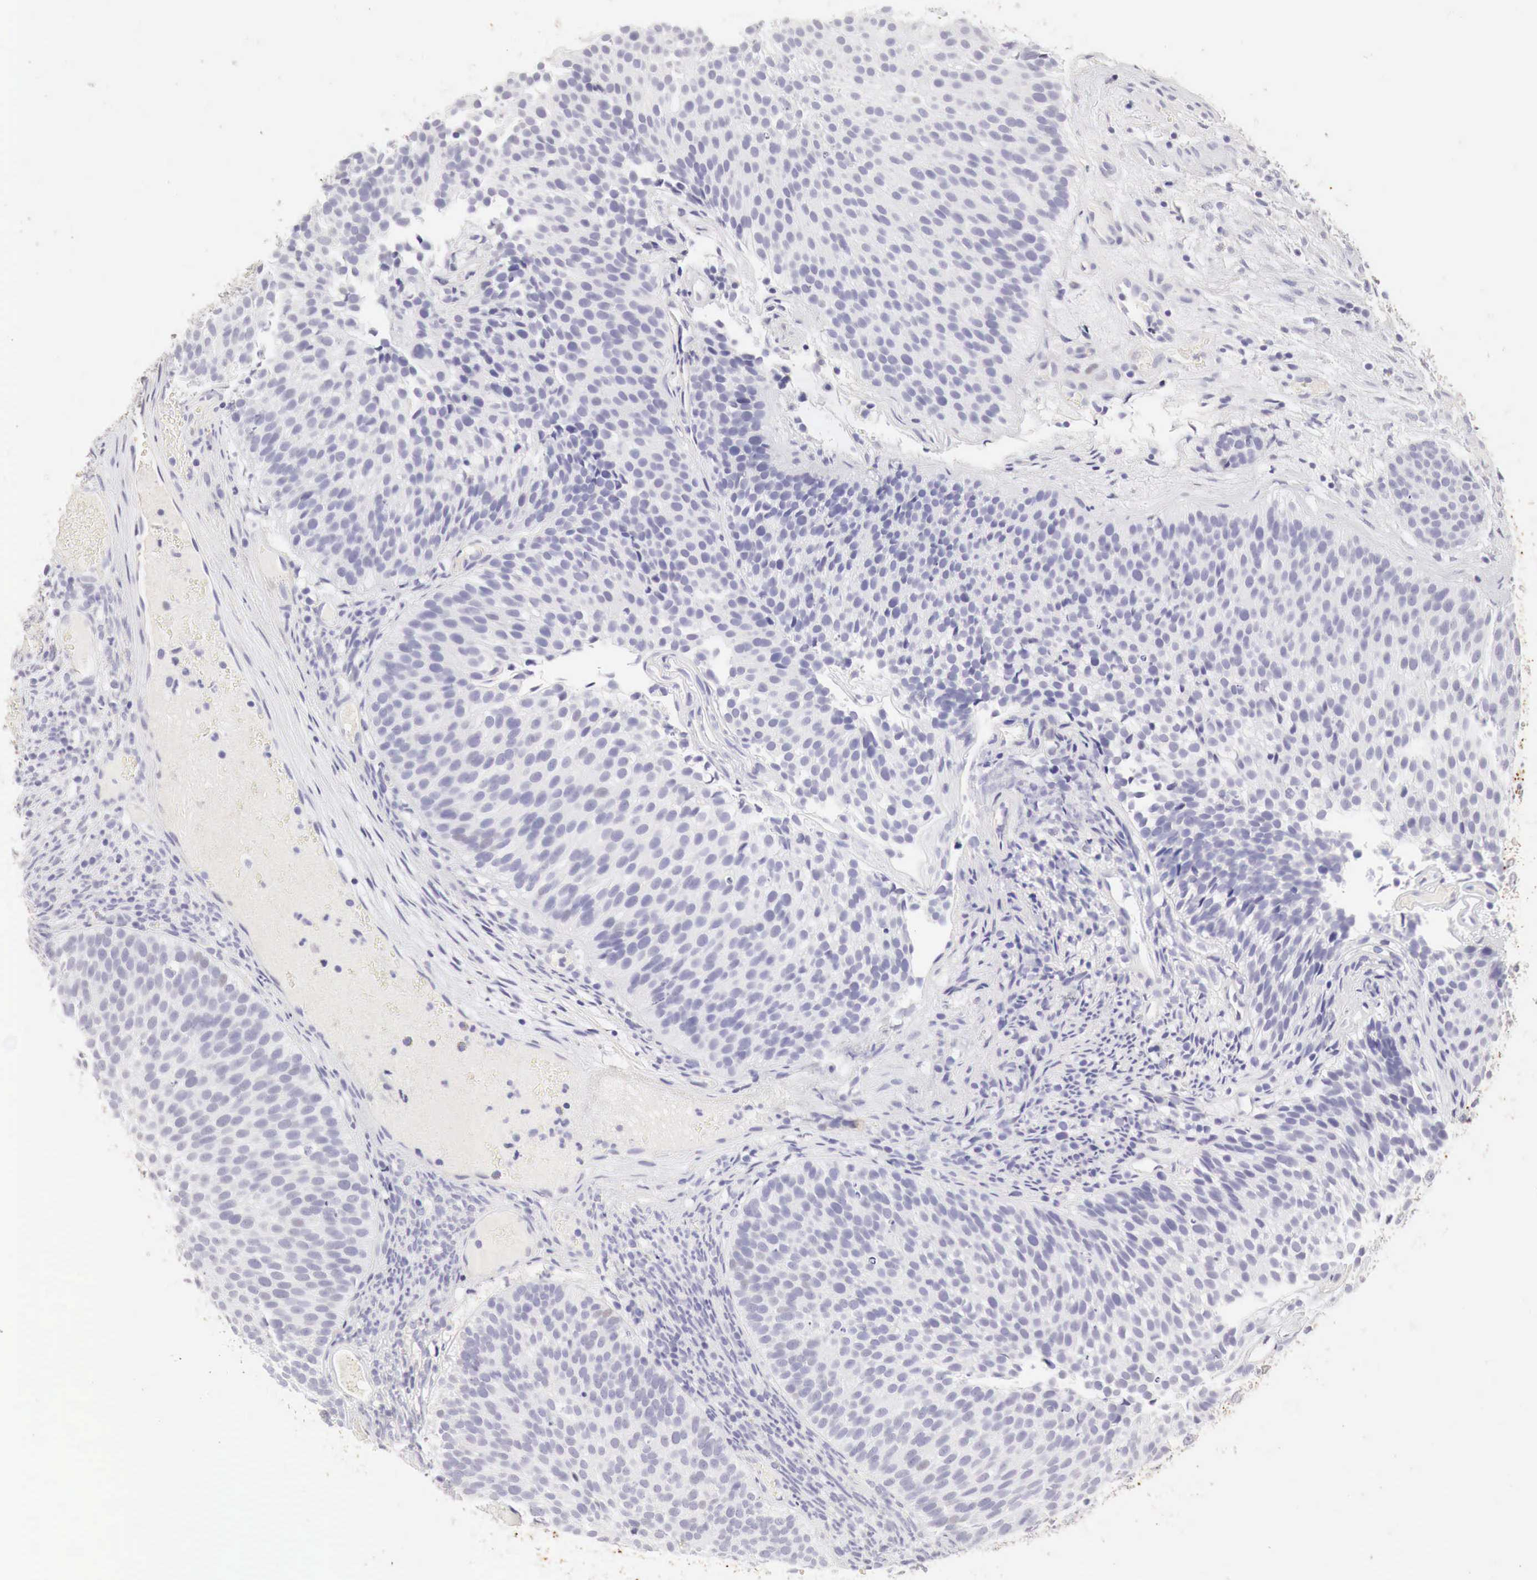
{"staining": {"intensity": "negative", "quantity": "none", "location": "none"}, "tissue": "urothelial cancer", "cell_type": "Tumor cells", "image_type": "cancer", "snomed": [{"axis": "morphology", "description": "Urothelial carcinoma, Low grade"}, {"axis": "topography", "description": "Urinary bladder"}], "caption": "Tumor cells are negative for protein expression in human urothelial cancer. (DAB (3,3'-diaminobenzidine) immunohistochemistry visualized using brightfield microscopy, high magnification).", "gene": "OTC", "patient": {"sex": "male", "age": 85}}